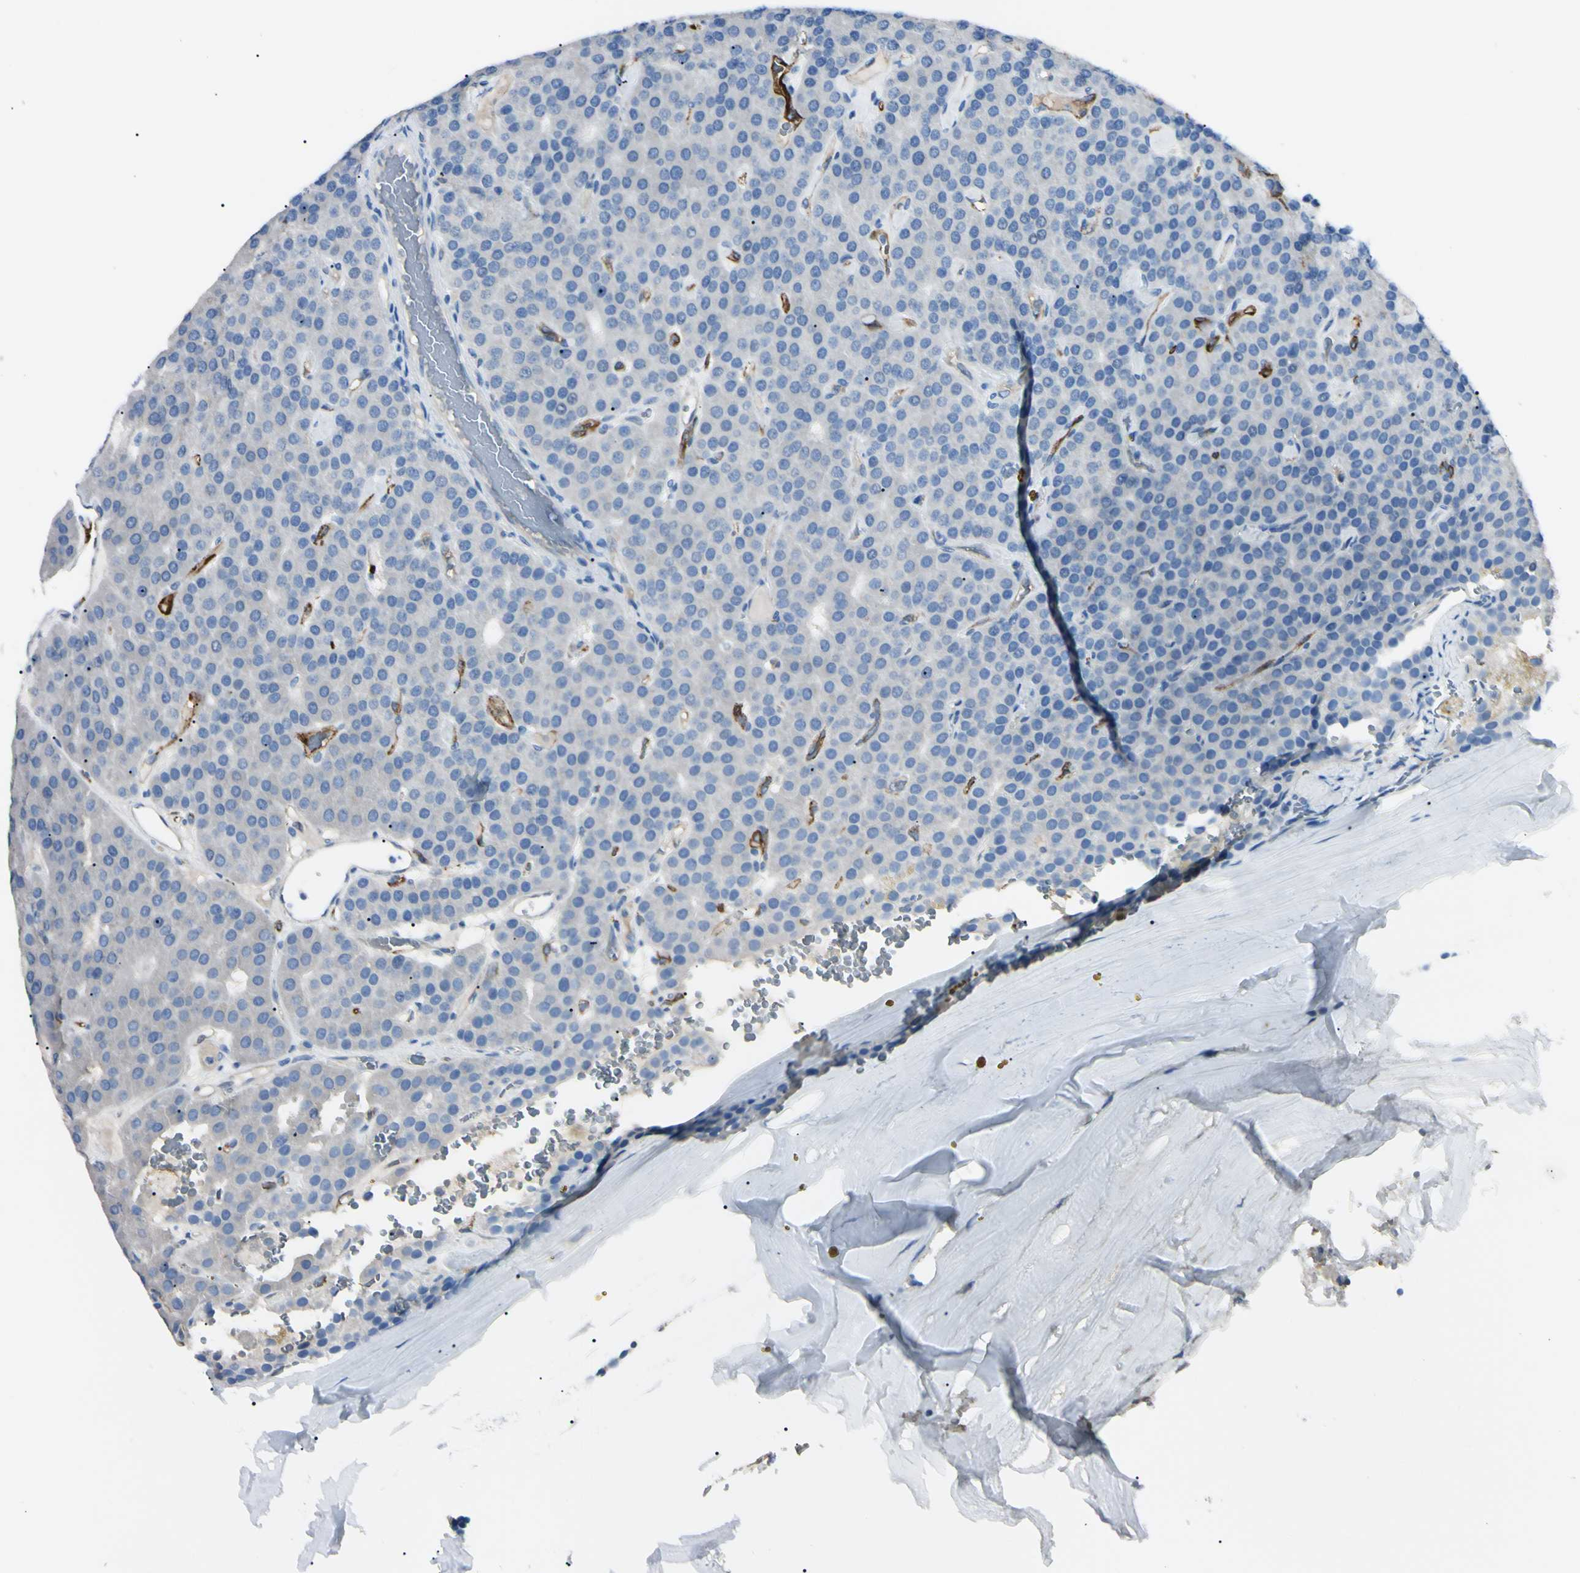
{"staining": {"intensity": "negative", "quantity": "none", "location": "none"}, "tissue": "parathyroid gland", "cell_type": "Glandular cells", "image_type": "normal", "snomed": [{"axis": "morphology", "description": "Normal tissue, NOS"}, {"axis": "morphology", "description": "Adenoma, NOS"}, {"axis": "topography", "description": "Parathyroid gland"}], "caption": "Unremarkable parathyroid gland was stained to show a protein in brown. There is no significant positivity in glandular cells.", "gene": "FOLH1", "patient": {"sex": "female", "age": 86}}